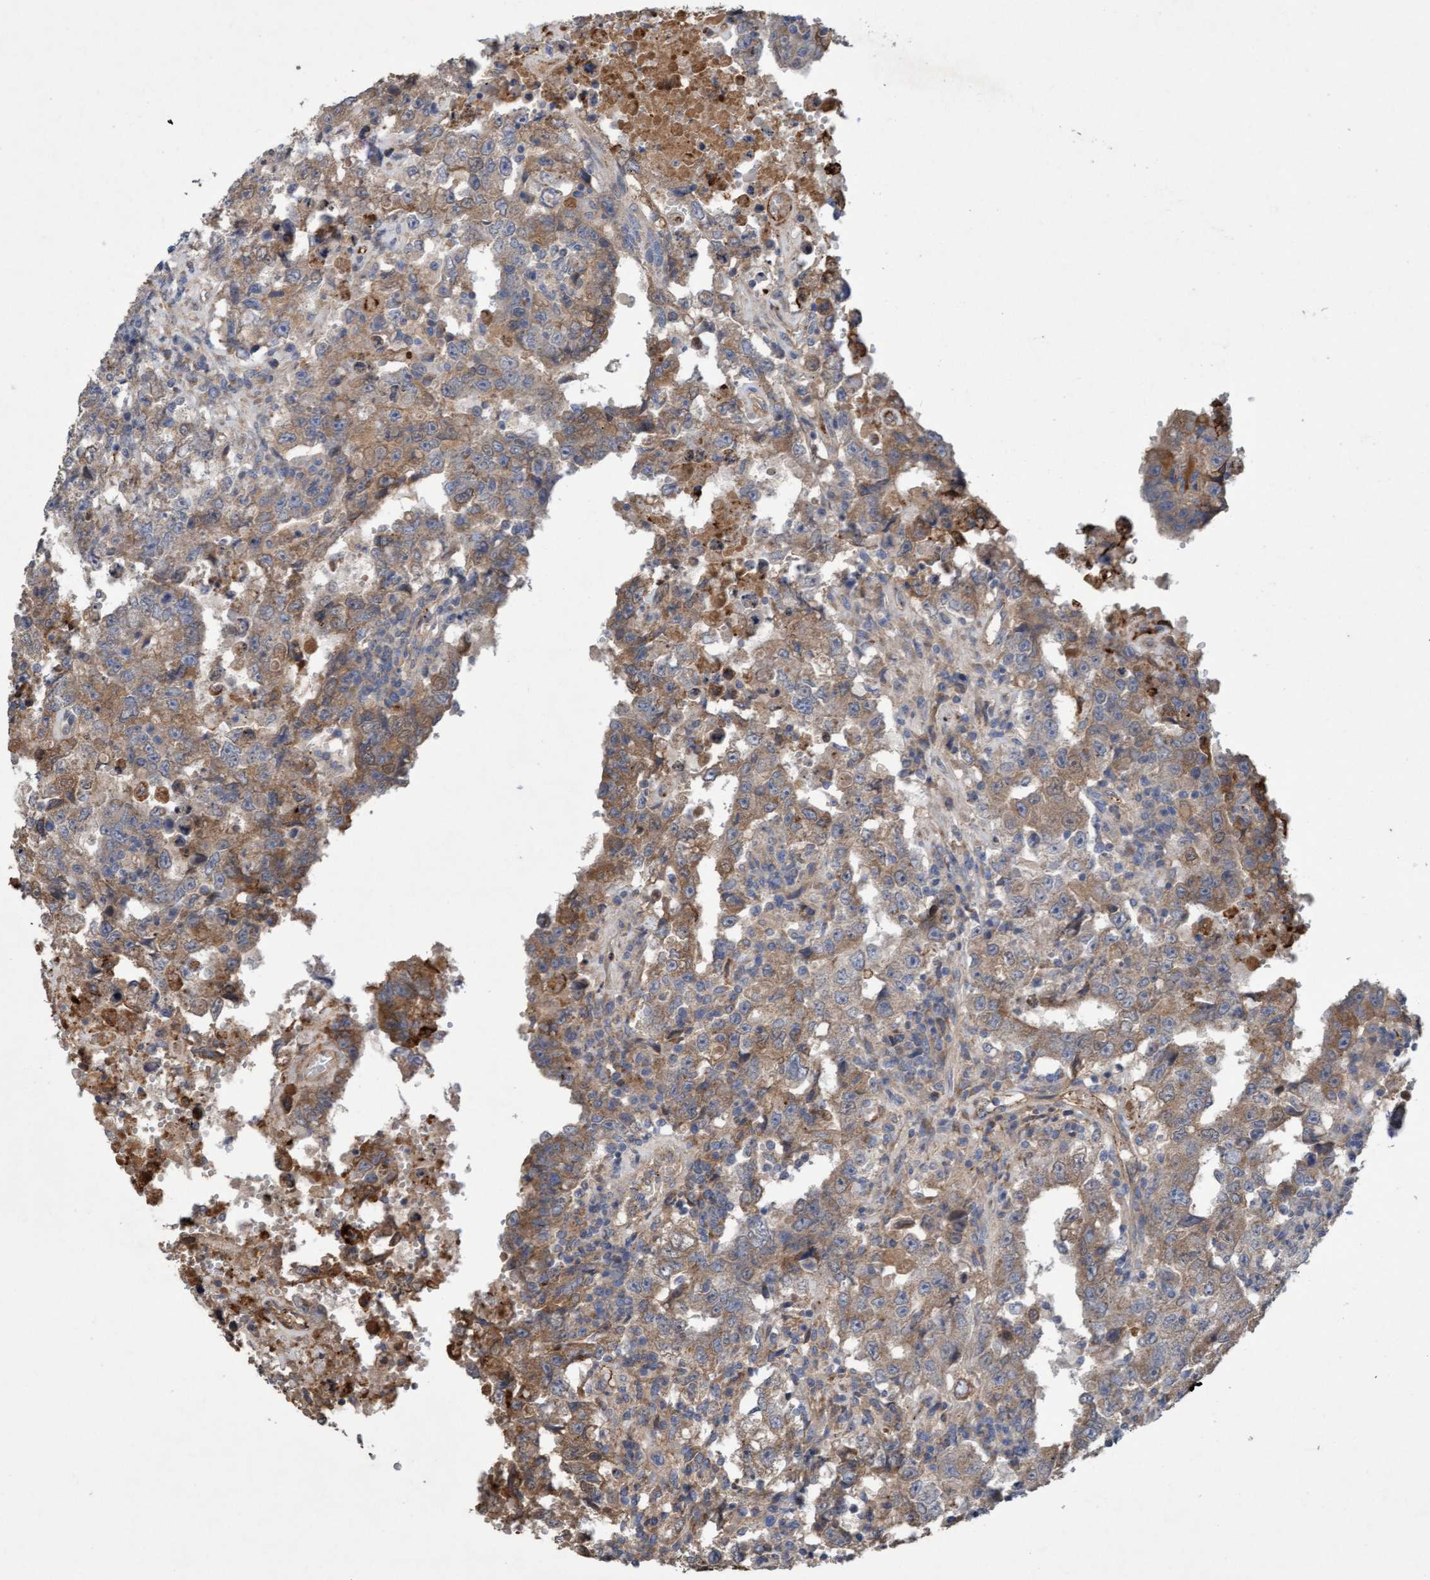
{"staining": {"intensity": "weak", "quantity": ">75%", "location": "cytoplasmic/membranous"}, "tissue": "testis cancer", "cell_type": "Tumor cells", "image_type": "cancer", "snomed": [{"axis": "morphology", "description": "Carcinoma, Embryonal, NOS"}, {"axis": "topography", "description": "Testis"}], "caption": "IHC of human embryonal carcinoma (testis) displays low levels of weak cytoplasmic/membranous positivity in approximately >75% of tumor cells.", "gene": "DDHD2", "patient": {"sex": "male", "age": 26}}